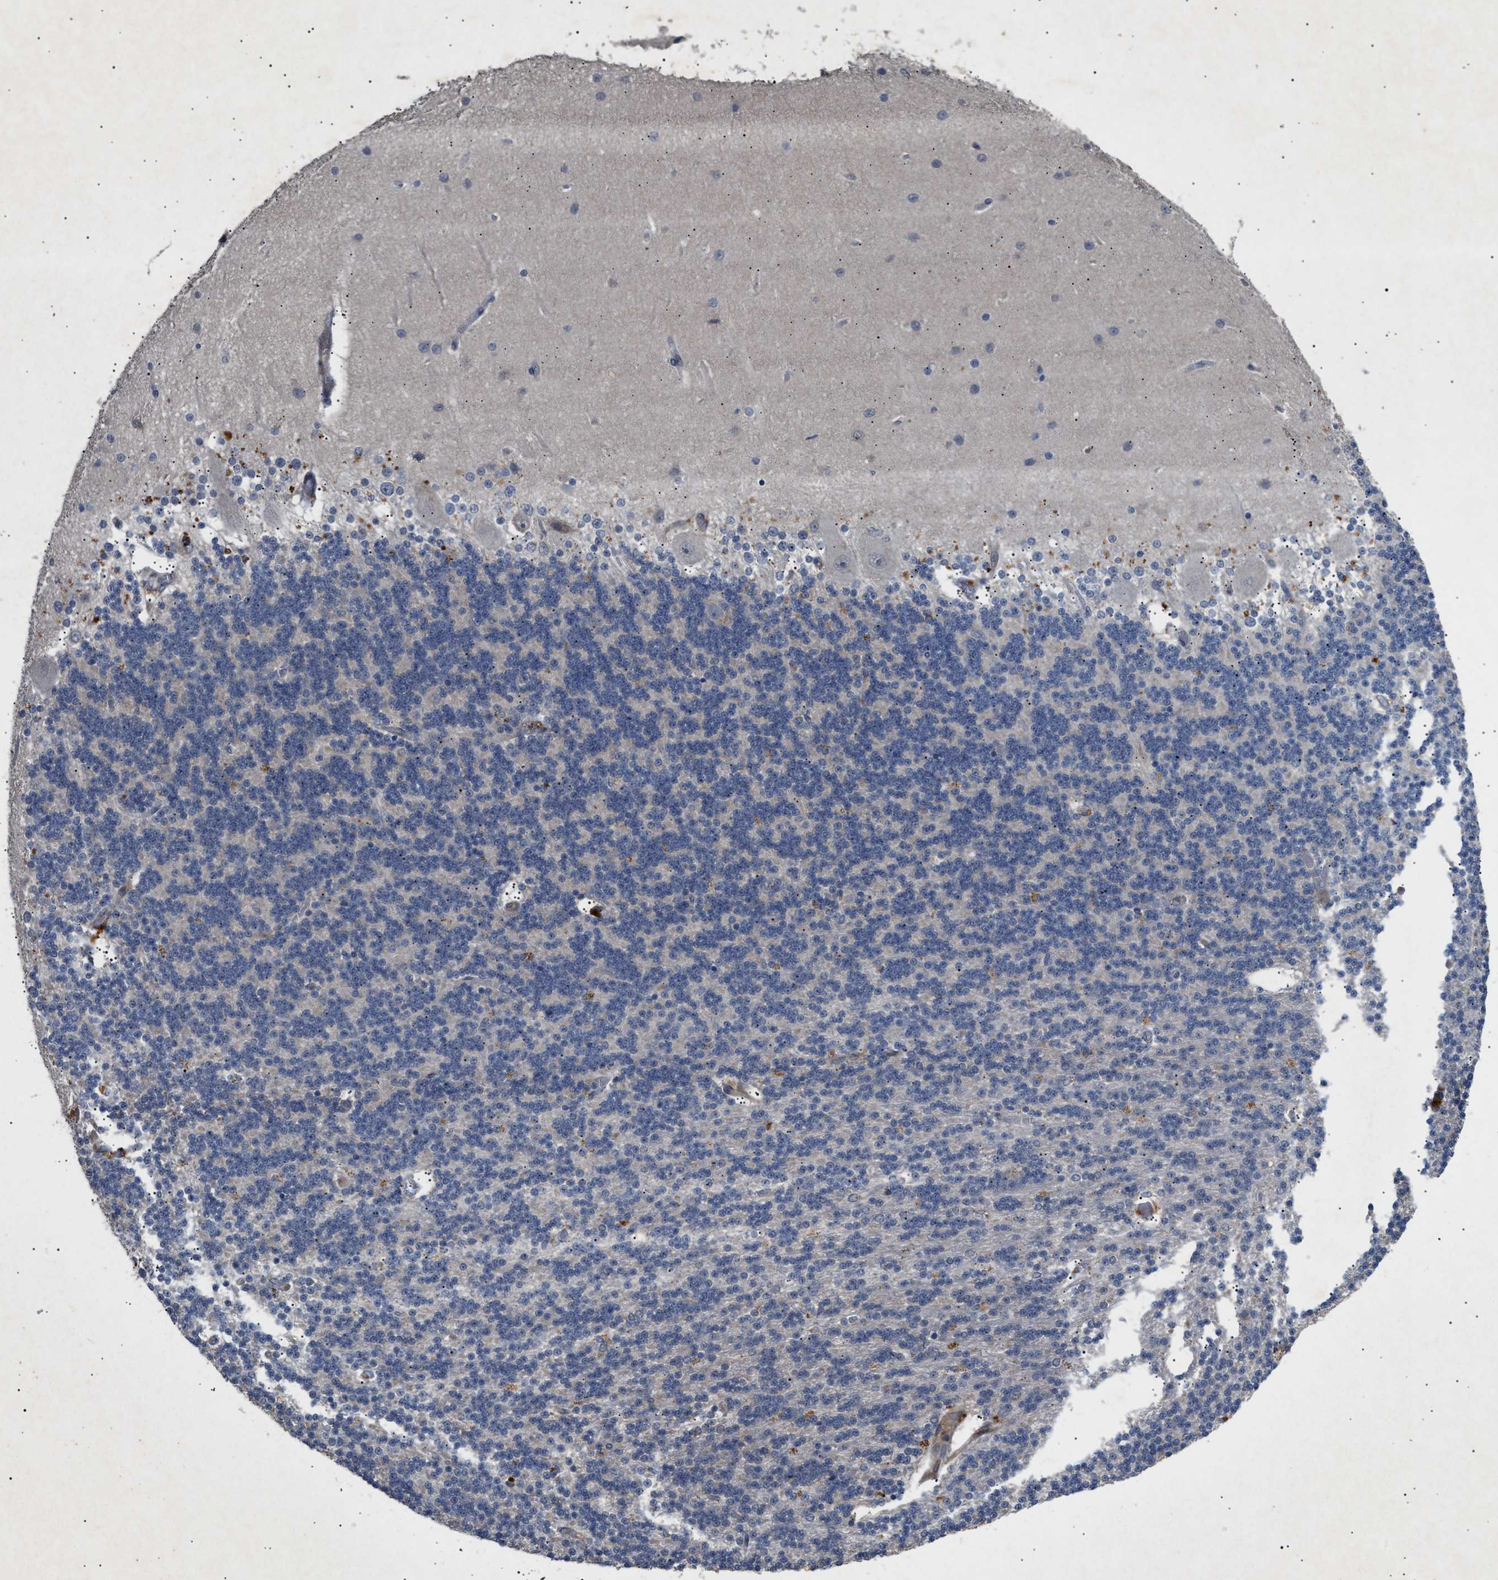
{"staining": {"intensity": "weak", "quantity": "<25%", "location": "cytoplasmic/membranous"}, "tissue": "cerebellum", "cell_type": "Cells in granular layer", "image_type": "normal", "snomed": [{"axis": "morphology", "description": "Normal tissue, NOS"}, {"axis": "topography", "description": "Cerebellum"}], "caption": "IHC of benign cerebellum reveals no expression in cells in granular layer. The staining is performed using DAB (3,3'-diaminobenzidine) brown chromogen with nuclei counter-stained in using hematoxylin.", "gene": "SIRT5", "patient": {"sex": "female", "age": 54}}